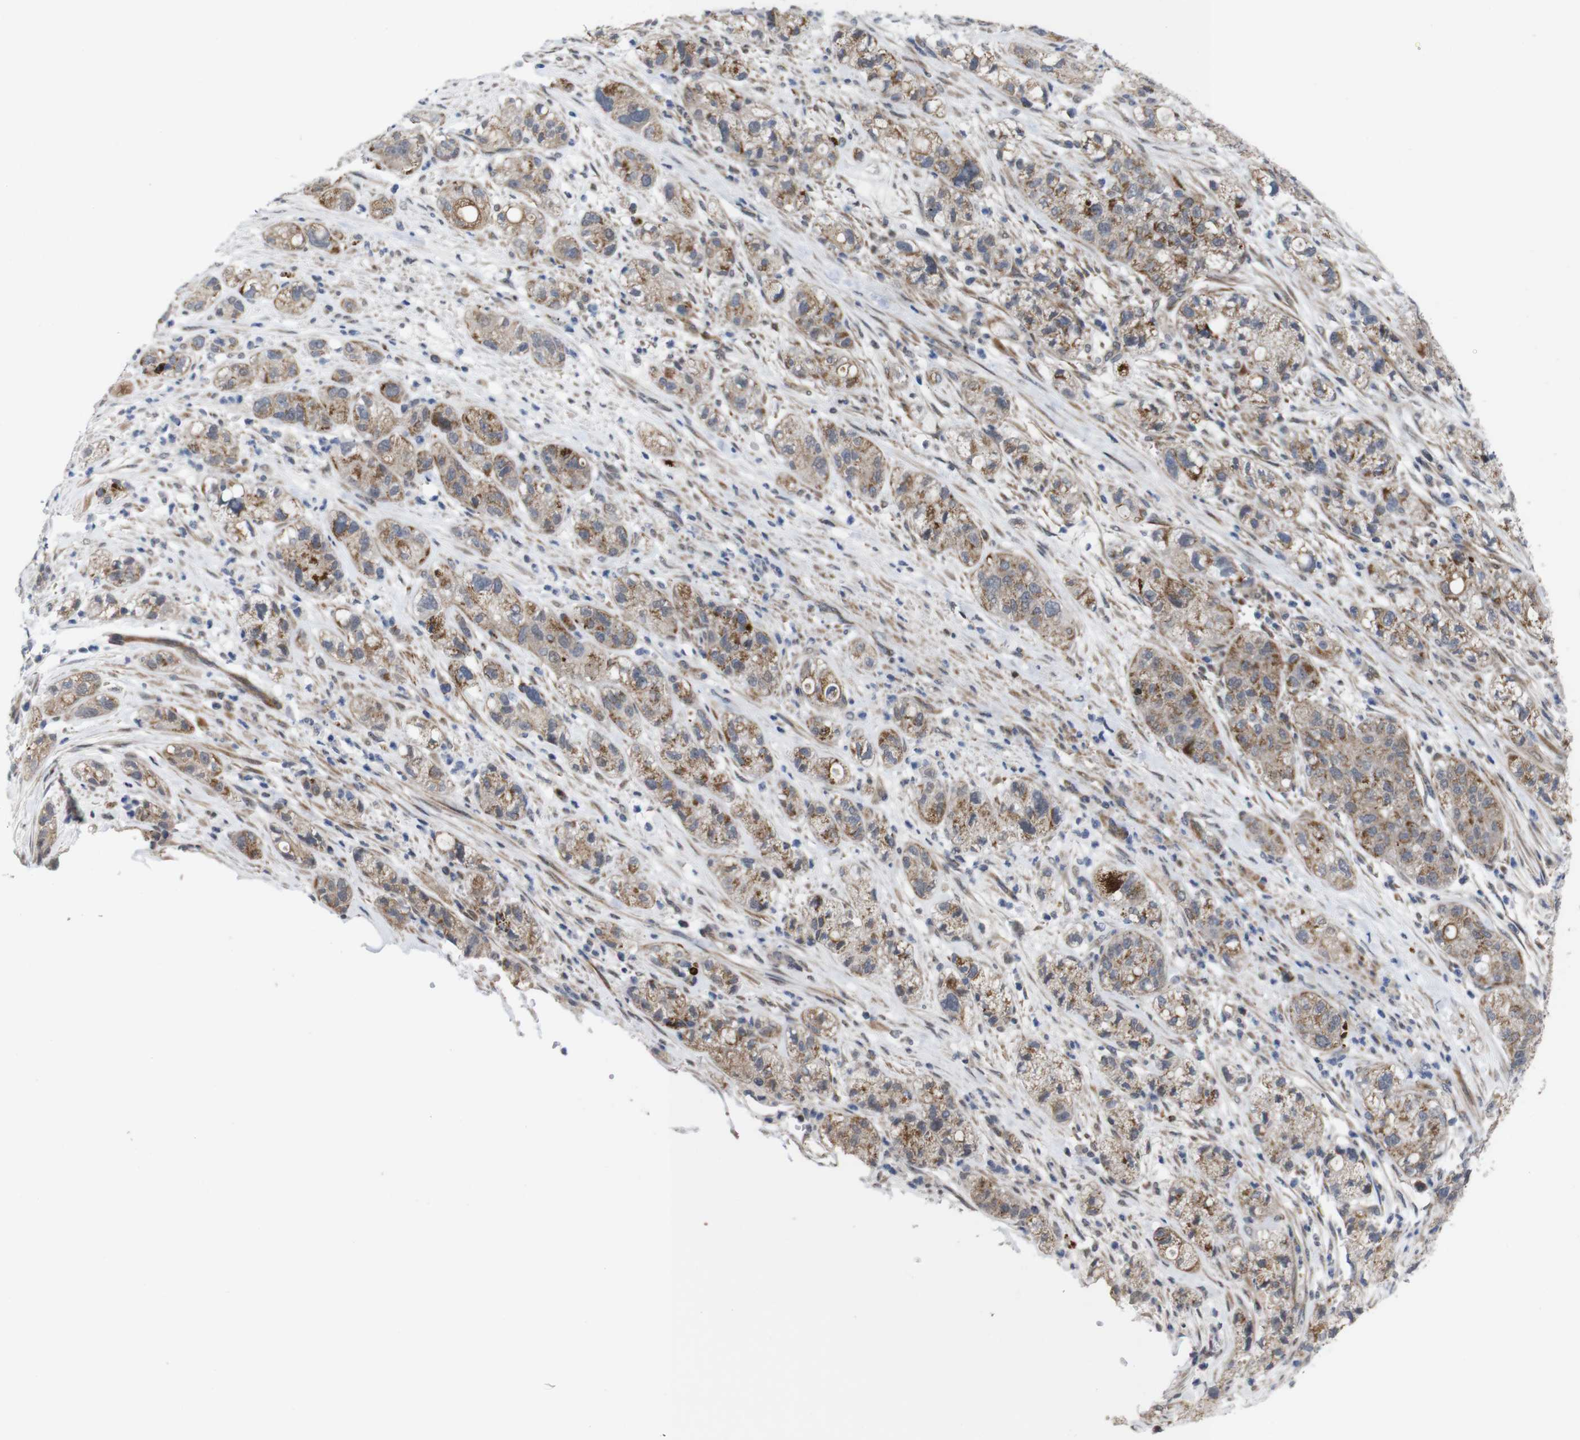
{"staining": {"intensity": "moderate", "quantity": ">75%", "location": "cytoplasmic/membranous"}, "tissue": "pancreatic cancer", "cell_type": "Tumor cells", "image_type": "cancer", "snomed": [{"axis": "morphology", "description": "Adenocarcinoma, NOS"}, {"axis": "topography", "description": "Pancreas"}], "caption": "Pancreatic cancer tissue reveals moderate cytoplasmic/membranous expression in about >75% of tumor cells The staining was performed using DAB, with brown indicating positive protein expression. Nuclei are stained blue with hematoxylin.", "gene": "ATP7B", "patient": {"sex": "female", "age": 78}}